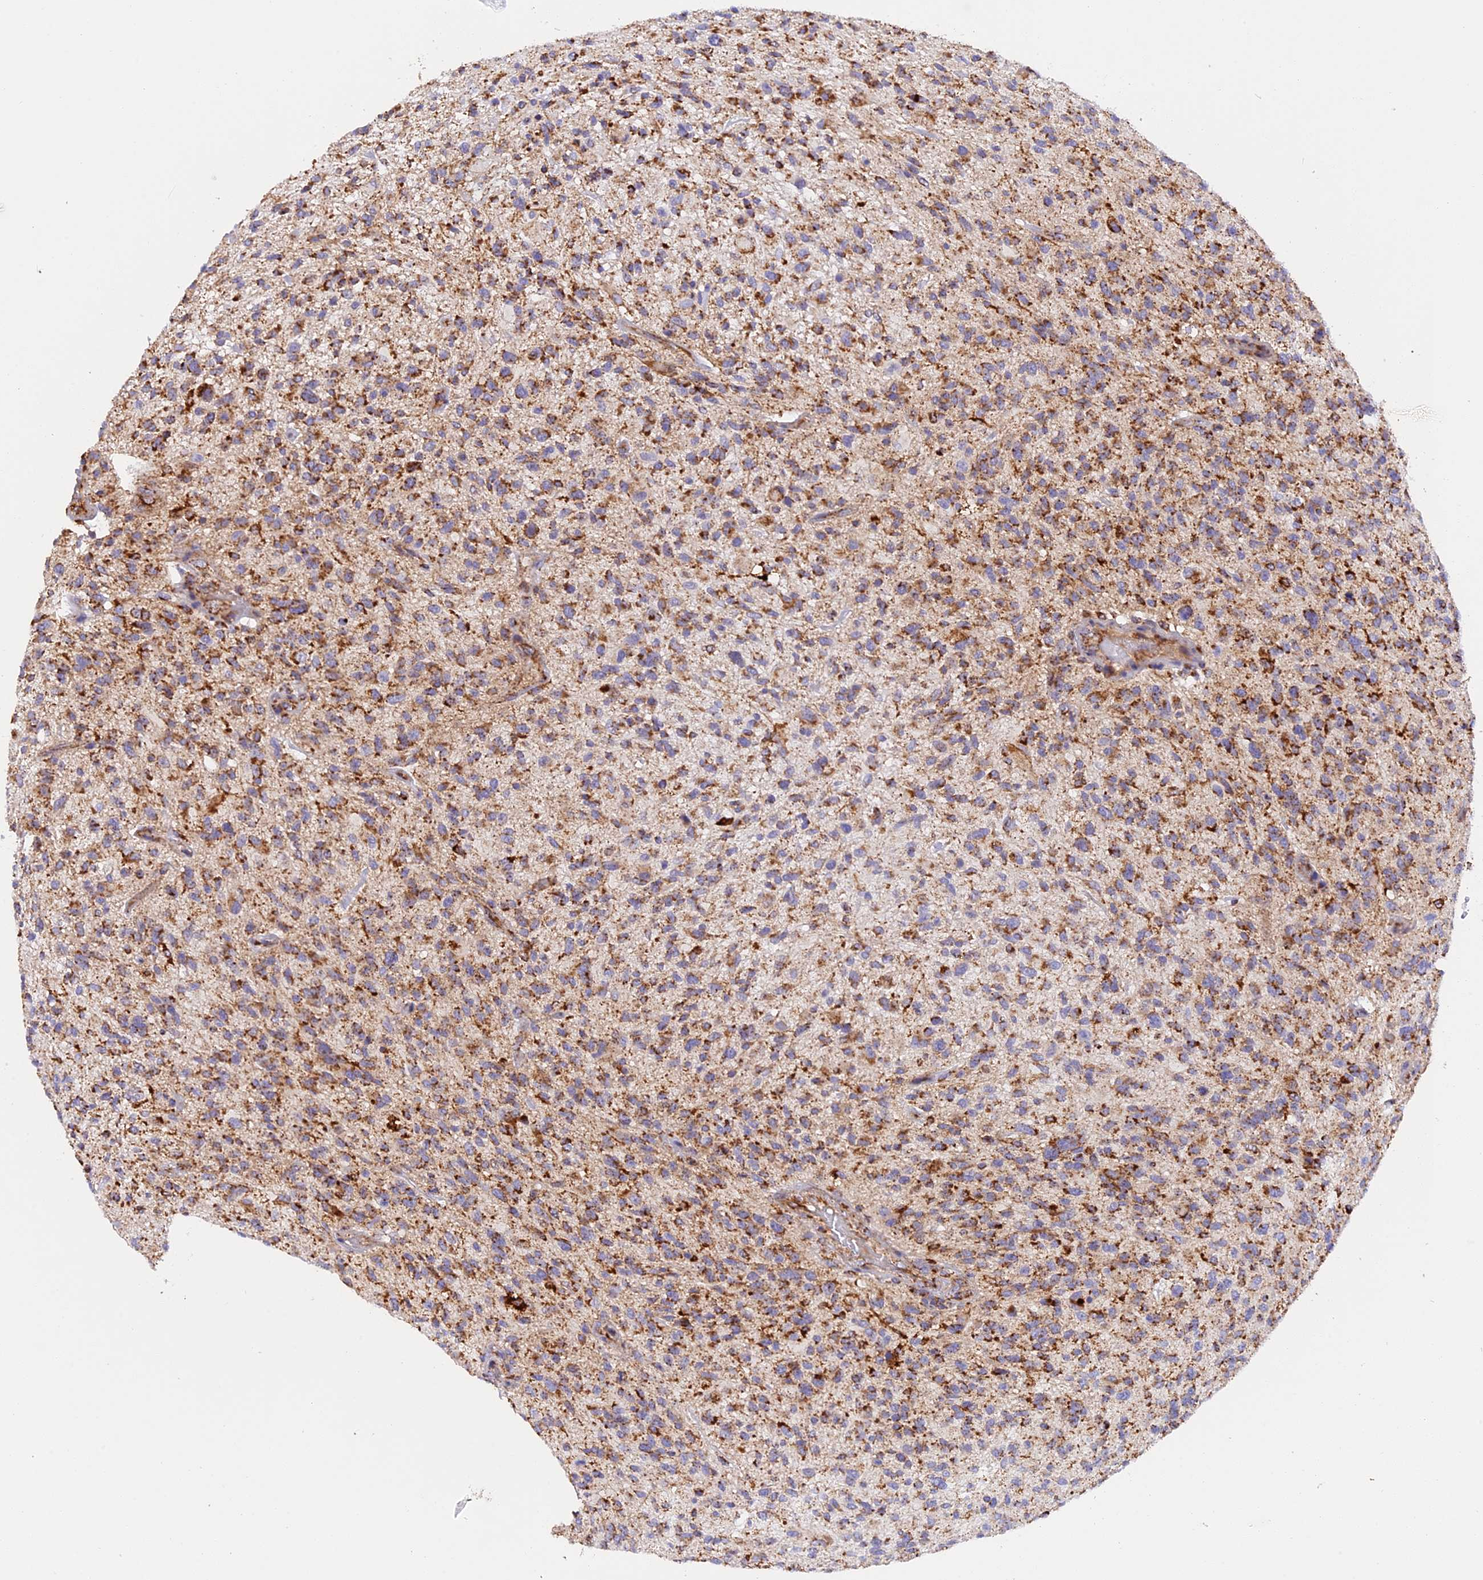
{"staining": {"intensity": "moderate", "quantity": ">75%", "location": "cytoplasmic/membranous"}, "tissue": "glioma", "cell_type": "Tumor cells", "image_type": "cancer", "snomed": [{"axis": "morphology", "description": "Glioma, malignant, High grade"}, {"axis": "topography", "description": "Brain"}], "caption": "The photomicrograph exhibits staining of high-grade glioma (malignant), revealing moderate cytoplasmic/membranous protein positivity (brown color) within tumor cells.", "gene": "UQCRB", "patient": {"sex": "male", "age": 47}}